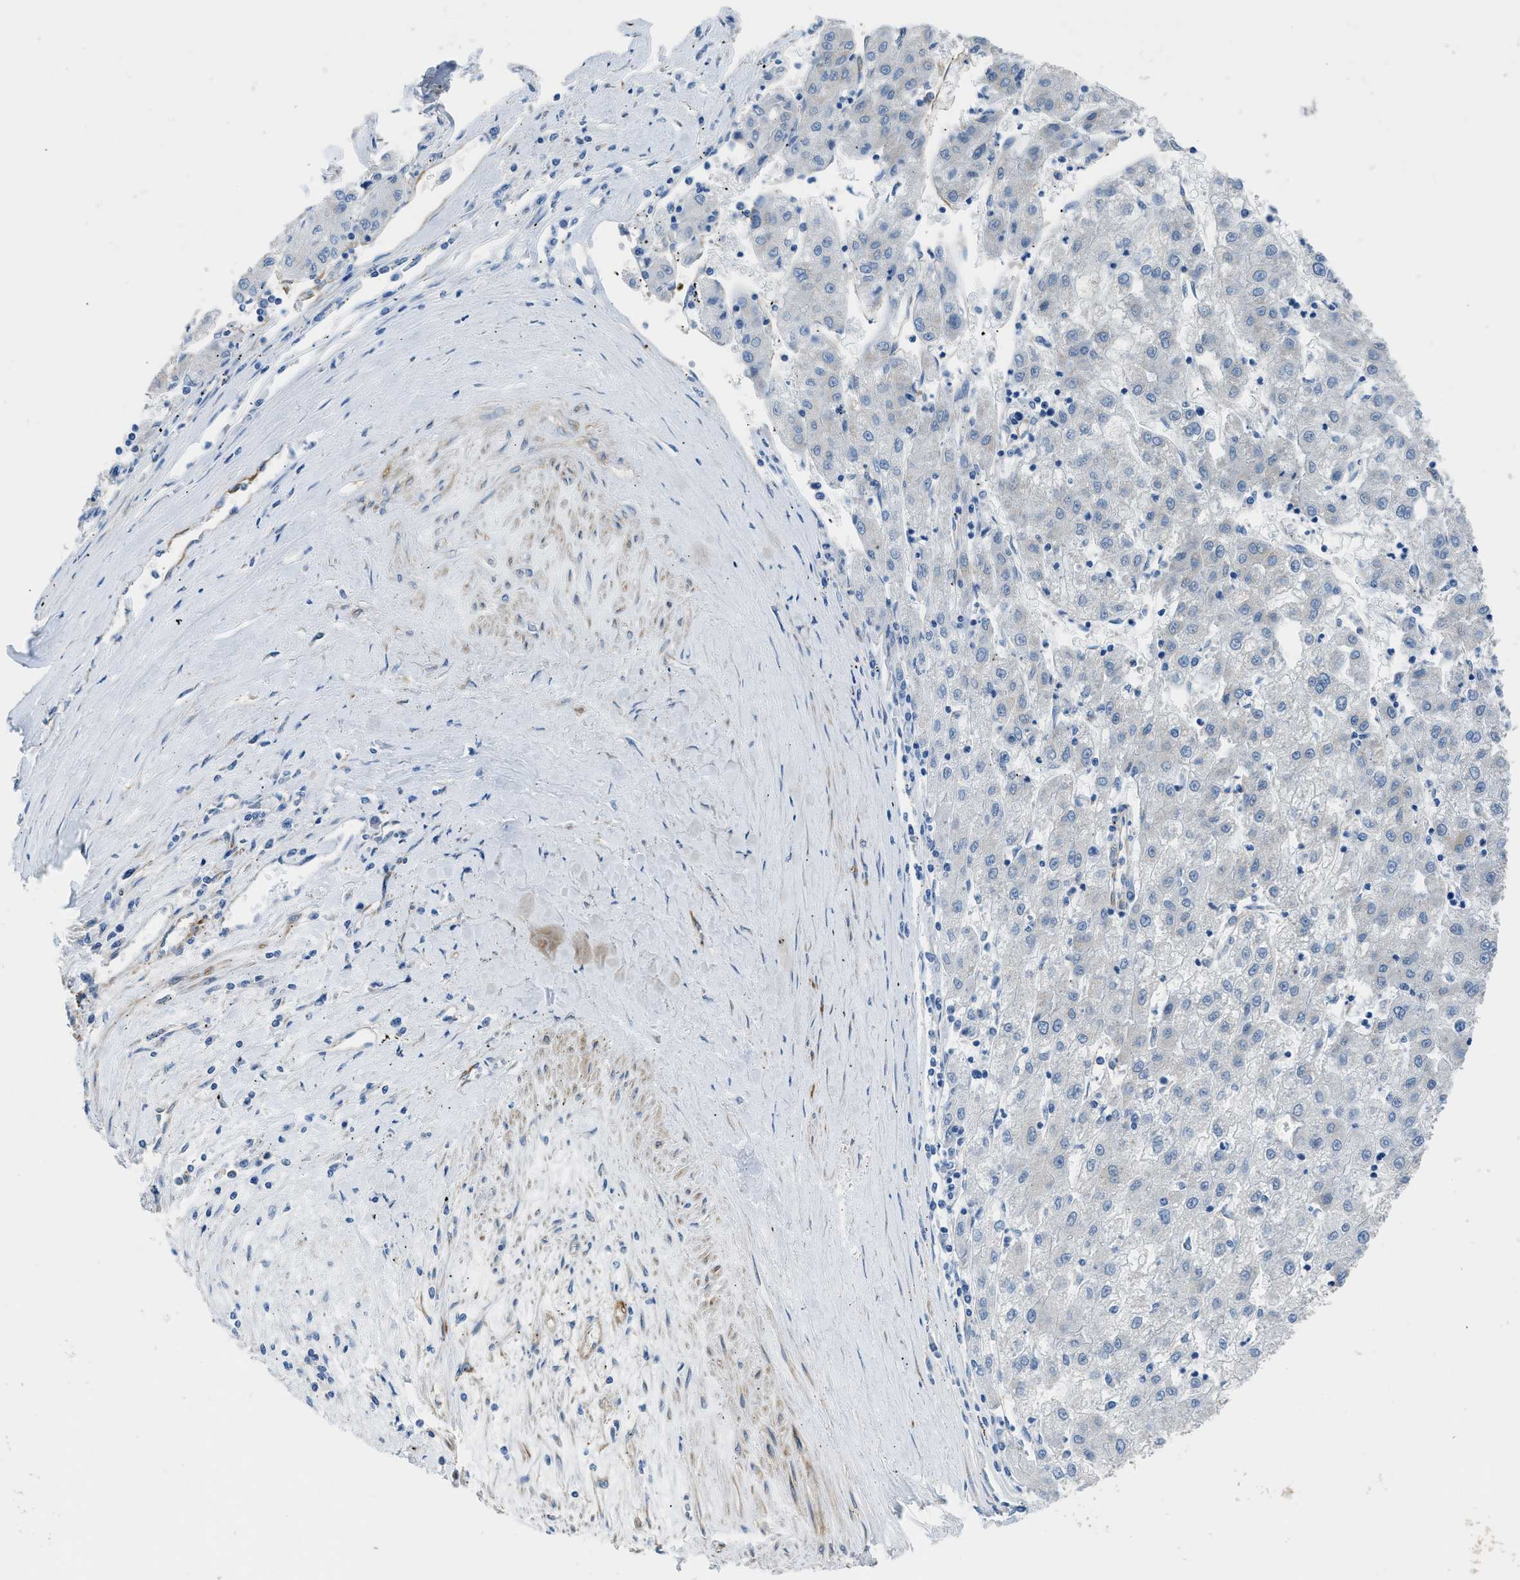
{"staining": {"intensity": "negative", "quantity": "none", "location": "none"}, "tissue": "liver cancer", "cell_type": "Tumor cells", "image_type": "cancer", "snomed": [{"axis": "morphology", "description": "Carcinoma, Hepatocellular, NOS"}, {"axis": "topography", "description": "Liver"}], "caption": "A micrograph of hepatocellular carcinoma (liver) stained for a protein exhibits no brown staining in tumor cells. Brightfield microscopy of immunohistochemistry stained with DAB (3,3'-diaminobenzidine) (brown) and hematoxylin (blue), captured at high magnification.", "gene": "ZSWIM5", "patient": {"sex": "male", "age": 72}}